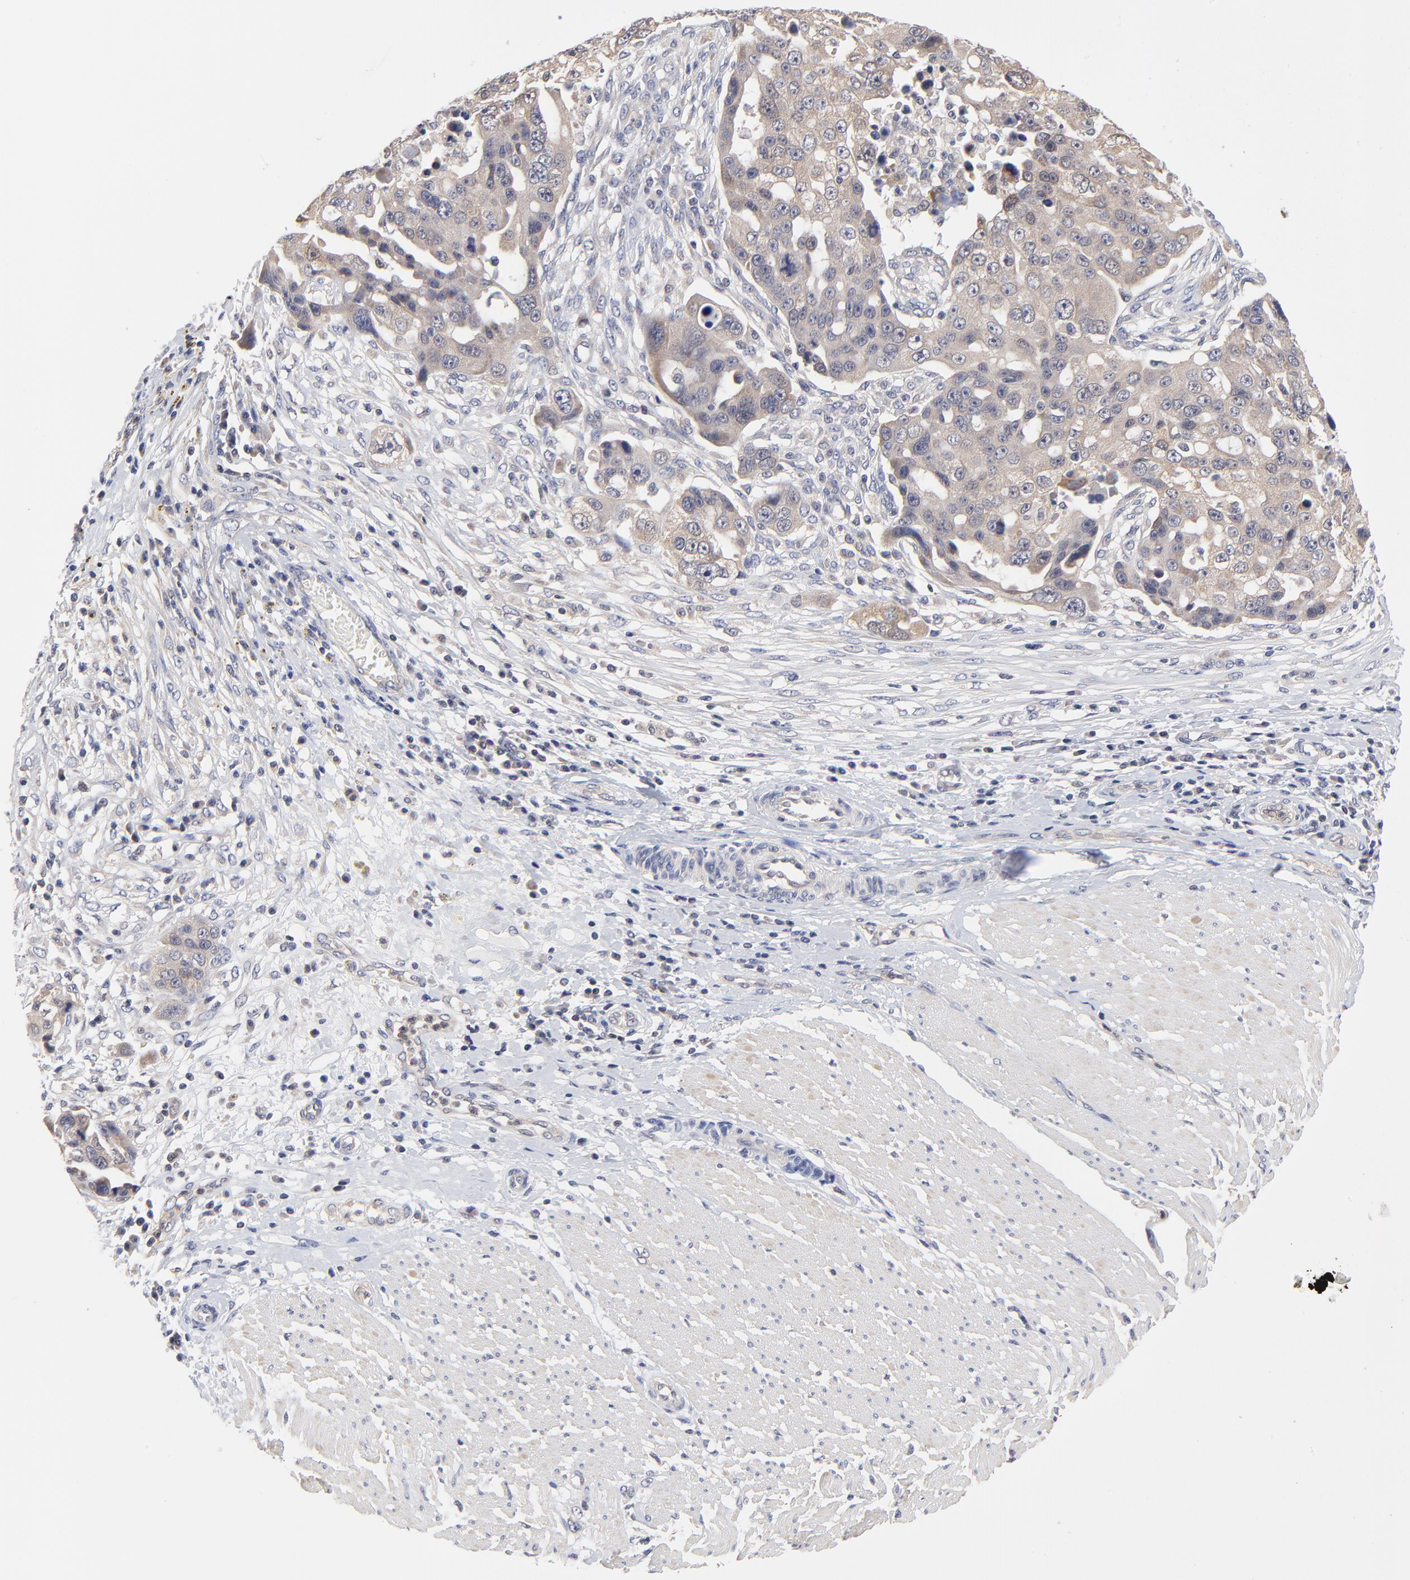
{"staining": {"intensity": "weak", "quantity": ">75%", "location": "cytoplasmic/membranous"}, "tissue": "ovarian cancer", "cell_type": "Tumor cells", "image_type": "cancer", "snomed": [{"axis": "morphology", "description": "Carcinoma, endometroid"}, {"axis": "topography", "description": "Ovary"}], "caption": "Immunohistochemistry photomicrograph of neoplastic tissue: human ovarian cancer (endometroid carcinoma) stained using immunohistochemistry (IHC) shows low levels of weak protein expression localized specifically in the cytoplasmic/membranous of tumor cells, appearing as a cytoplasmic/membranous brown color.", "gene": "PCMT1", "patient": {"sex": "female", "age": 75}}